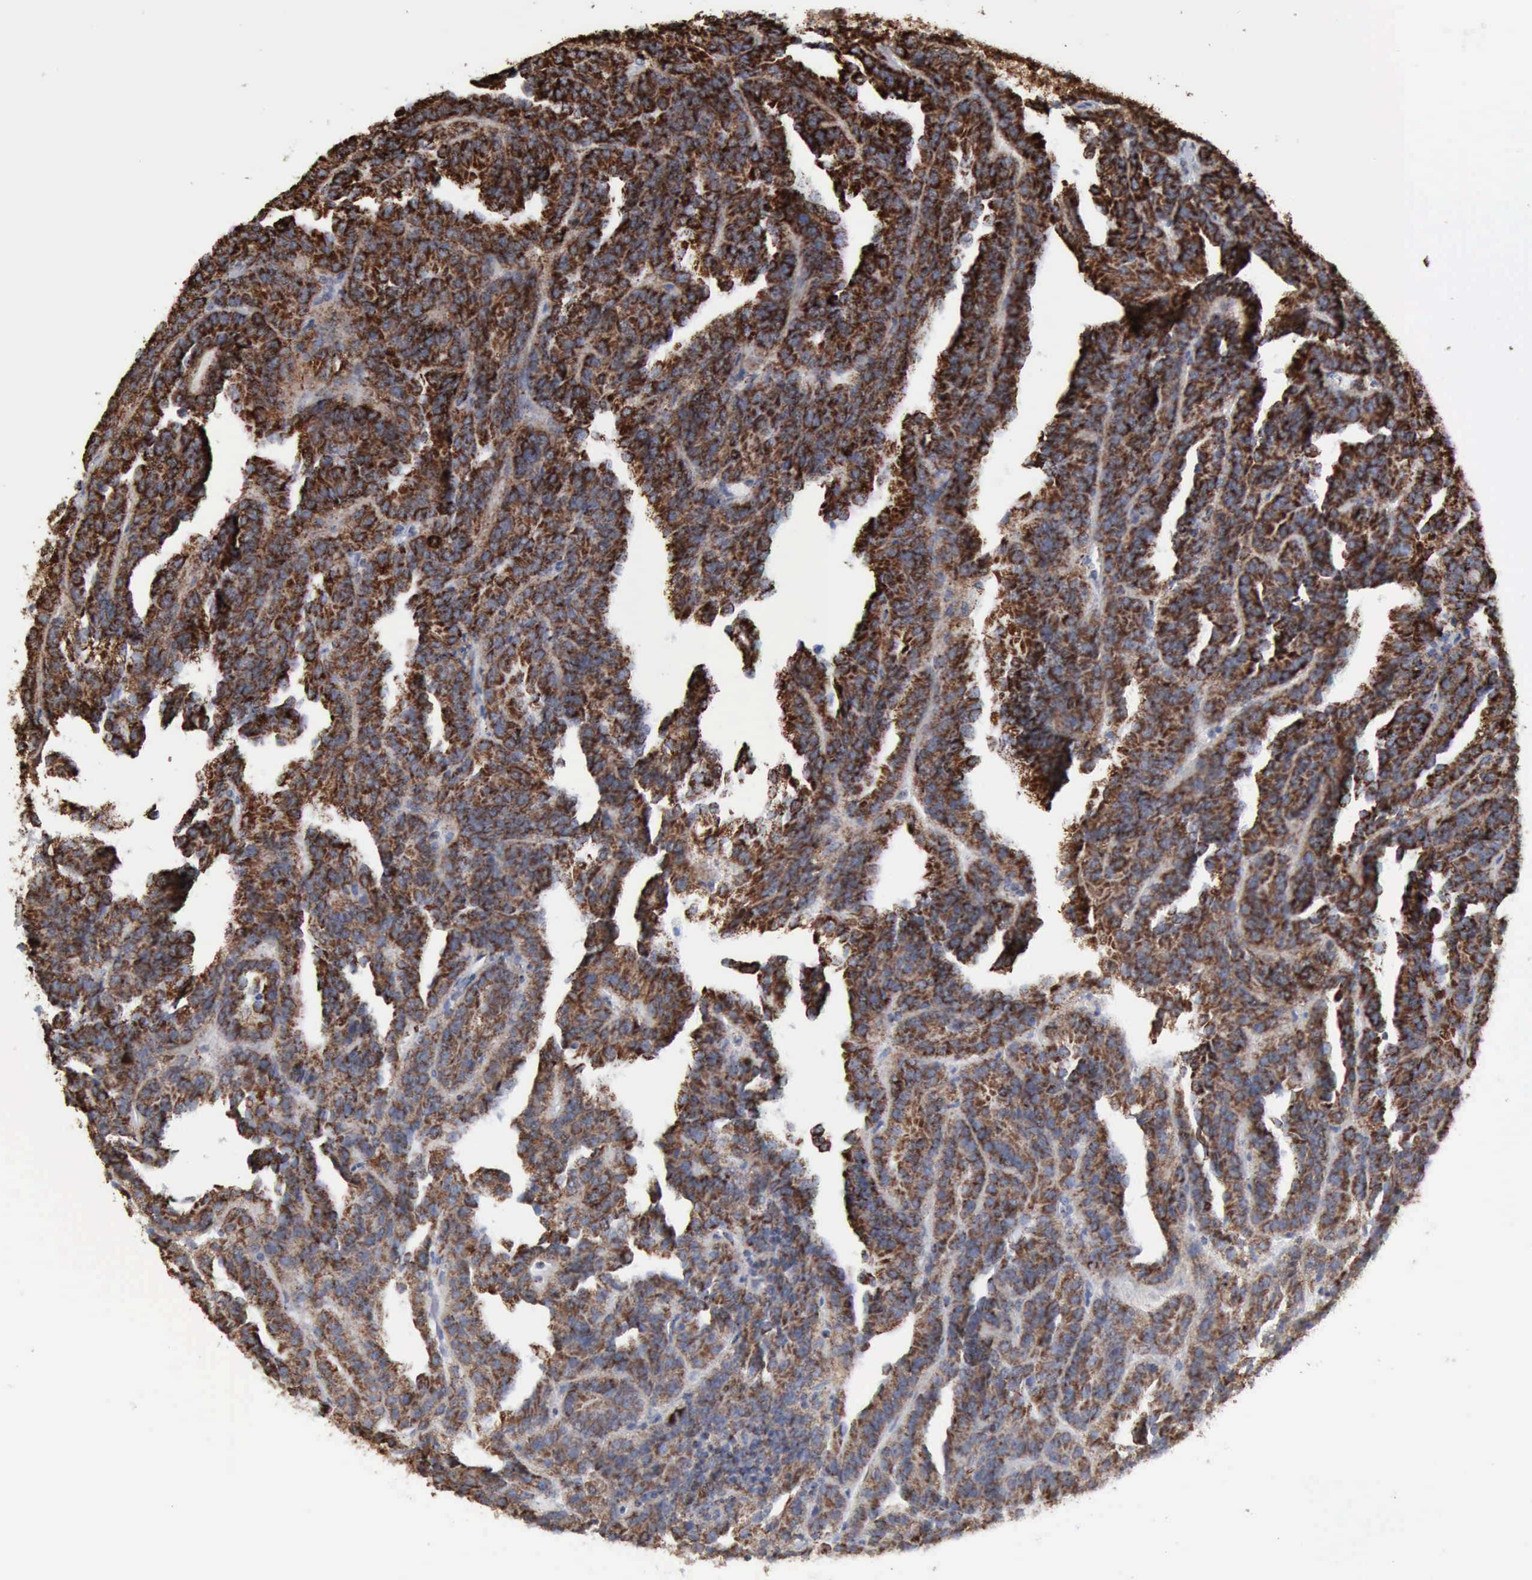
{"staining": {"intensity": "strong", "quantity": ">75%", "location": "cytoplasmic/membranous"}, "tissue": "renal cancer", "cell_type": "Tumor cells", "image_type": "cancer", "snomed": [{"axis": "morphology", "description": "Adenocarcinoma, NOS"}, {"axis": "topography", "description": "Kidney"}], "caption": "Renal adenocarcinoma stained with a protein marker shows strong staining in tumor cells.", "gene": "ACO2", "patient": {"sex": "male", "age": 46}}